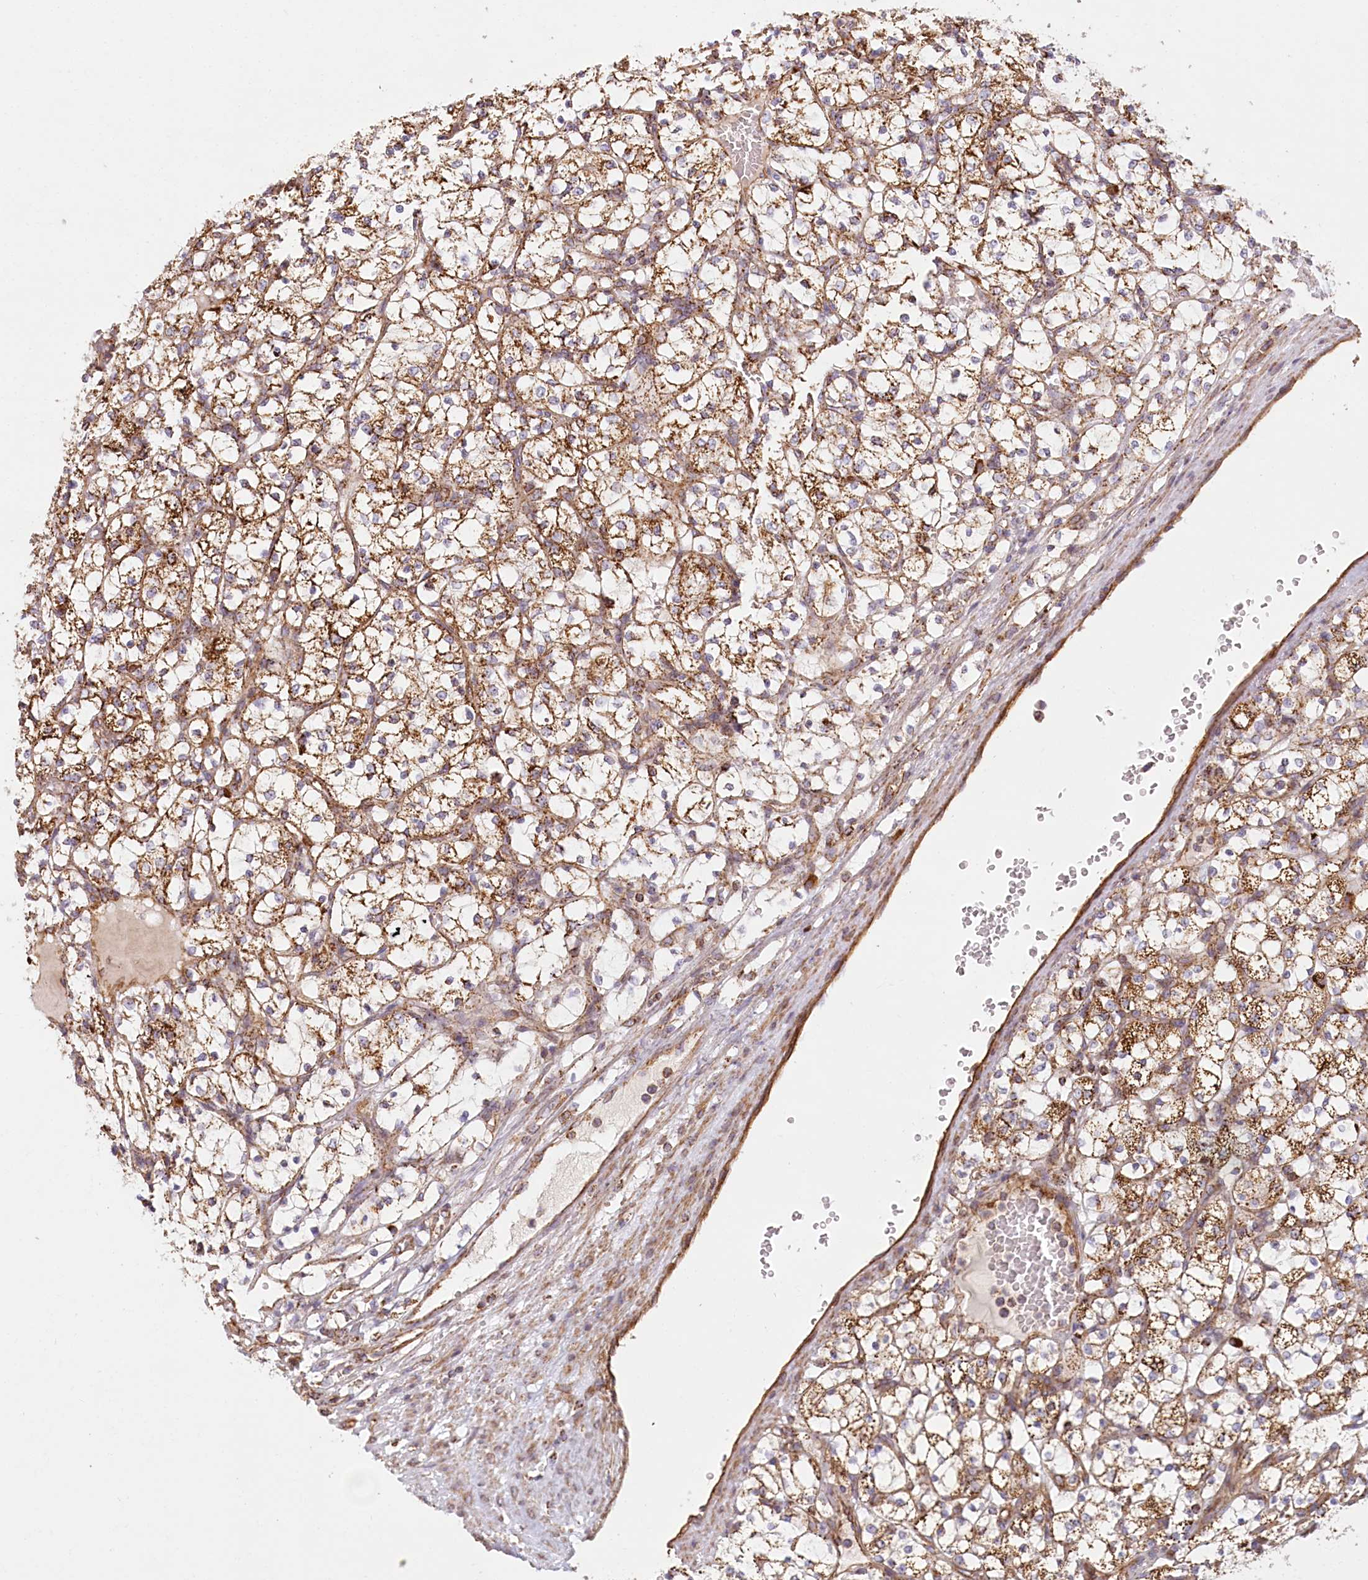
{"staining": {"intensity": "moderate", "quantity": ">75%", "location": "cytoplasmic/membranous"}, "tissue": "renal cancer", "cell_type": "Tumor cells", "image_type": "cancer", "snomed": [{"axis": "morphology", "description": "Adenocarcinoma, NOS"}, {"axis": "topography", "description": "Kidney"}], "caption": "Brown immunohistochemical staining in human adenocarcinoma (renal) exhibits moderate cytoplasmic/membranous positivity in about >75% of tumor cells. (Stains: DAB (3,3'-diaminobenzidine) in brown, nuclei in blue, Microscopy: brightfield microscopy at high magnification).", "gene": "UMPS", "patient": {"sex": "female", "age": 69}}